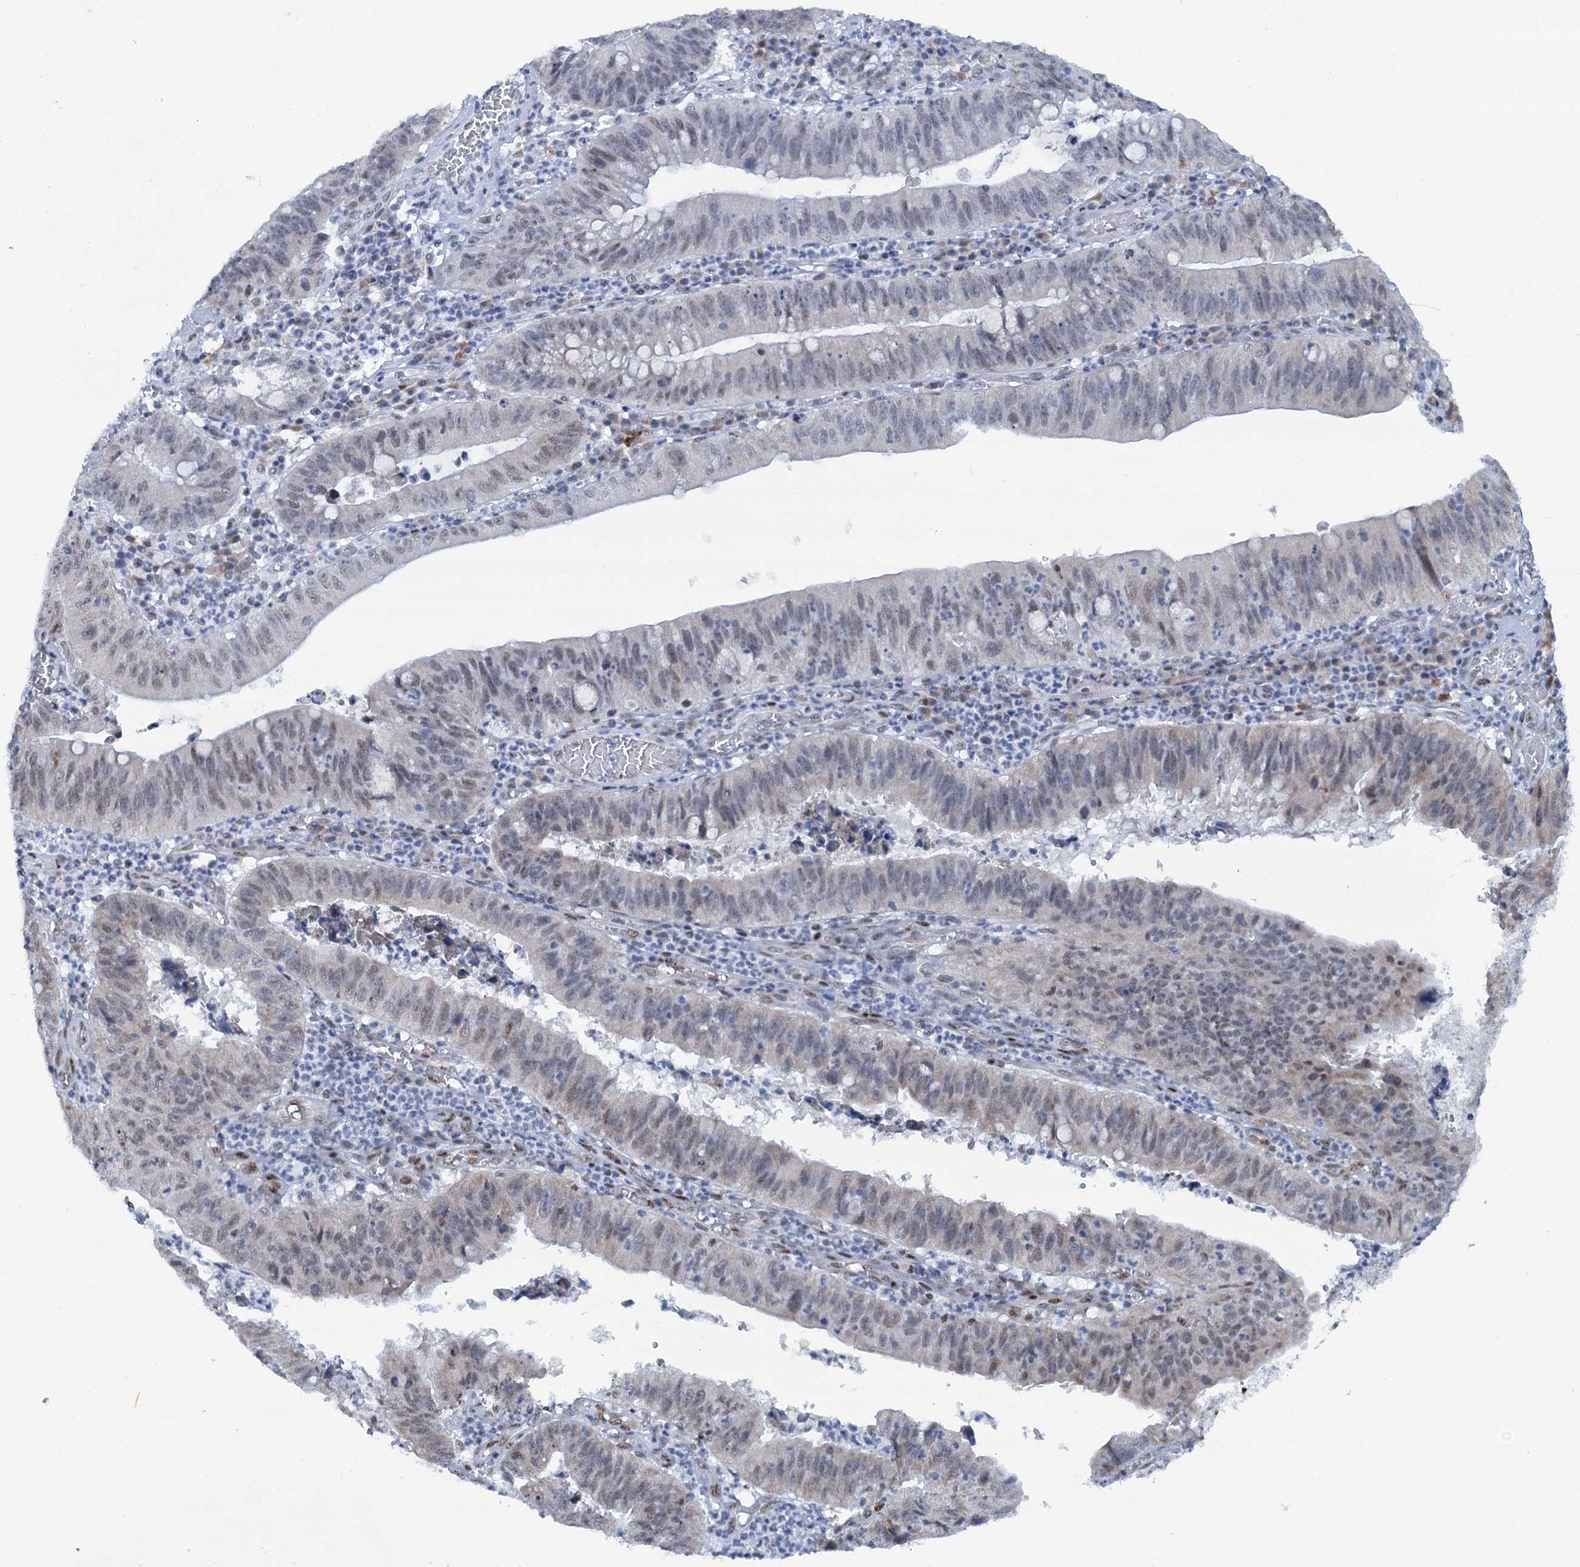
{"staining": {"intensity": "weak", "quantity": "<25%", "location": "nuclear"}, "tissue": "stomach cancer", "cell_type": "Tumor cells", "image_type": "cancer", "snomed": [{"axis": "morphology", "description": "Adenocarcinoma, NOS"}, {"axis": "topography", "description": "Stomach"}], "caption": "This micrograph is of stomach cancer stained with immunohistochemistry to label a protein in brown with the nuclei are counter-stained blue. There is no staining in tumor cells. (Immunohistochemistry (ihc), brightfield microscopy, high magnification).", "gene": "SREK1", "patient": {"sex": "male", "age": 59}}